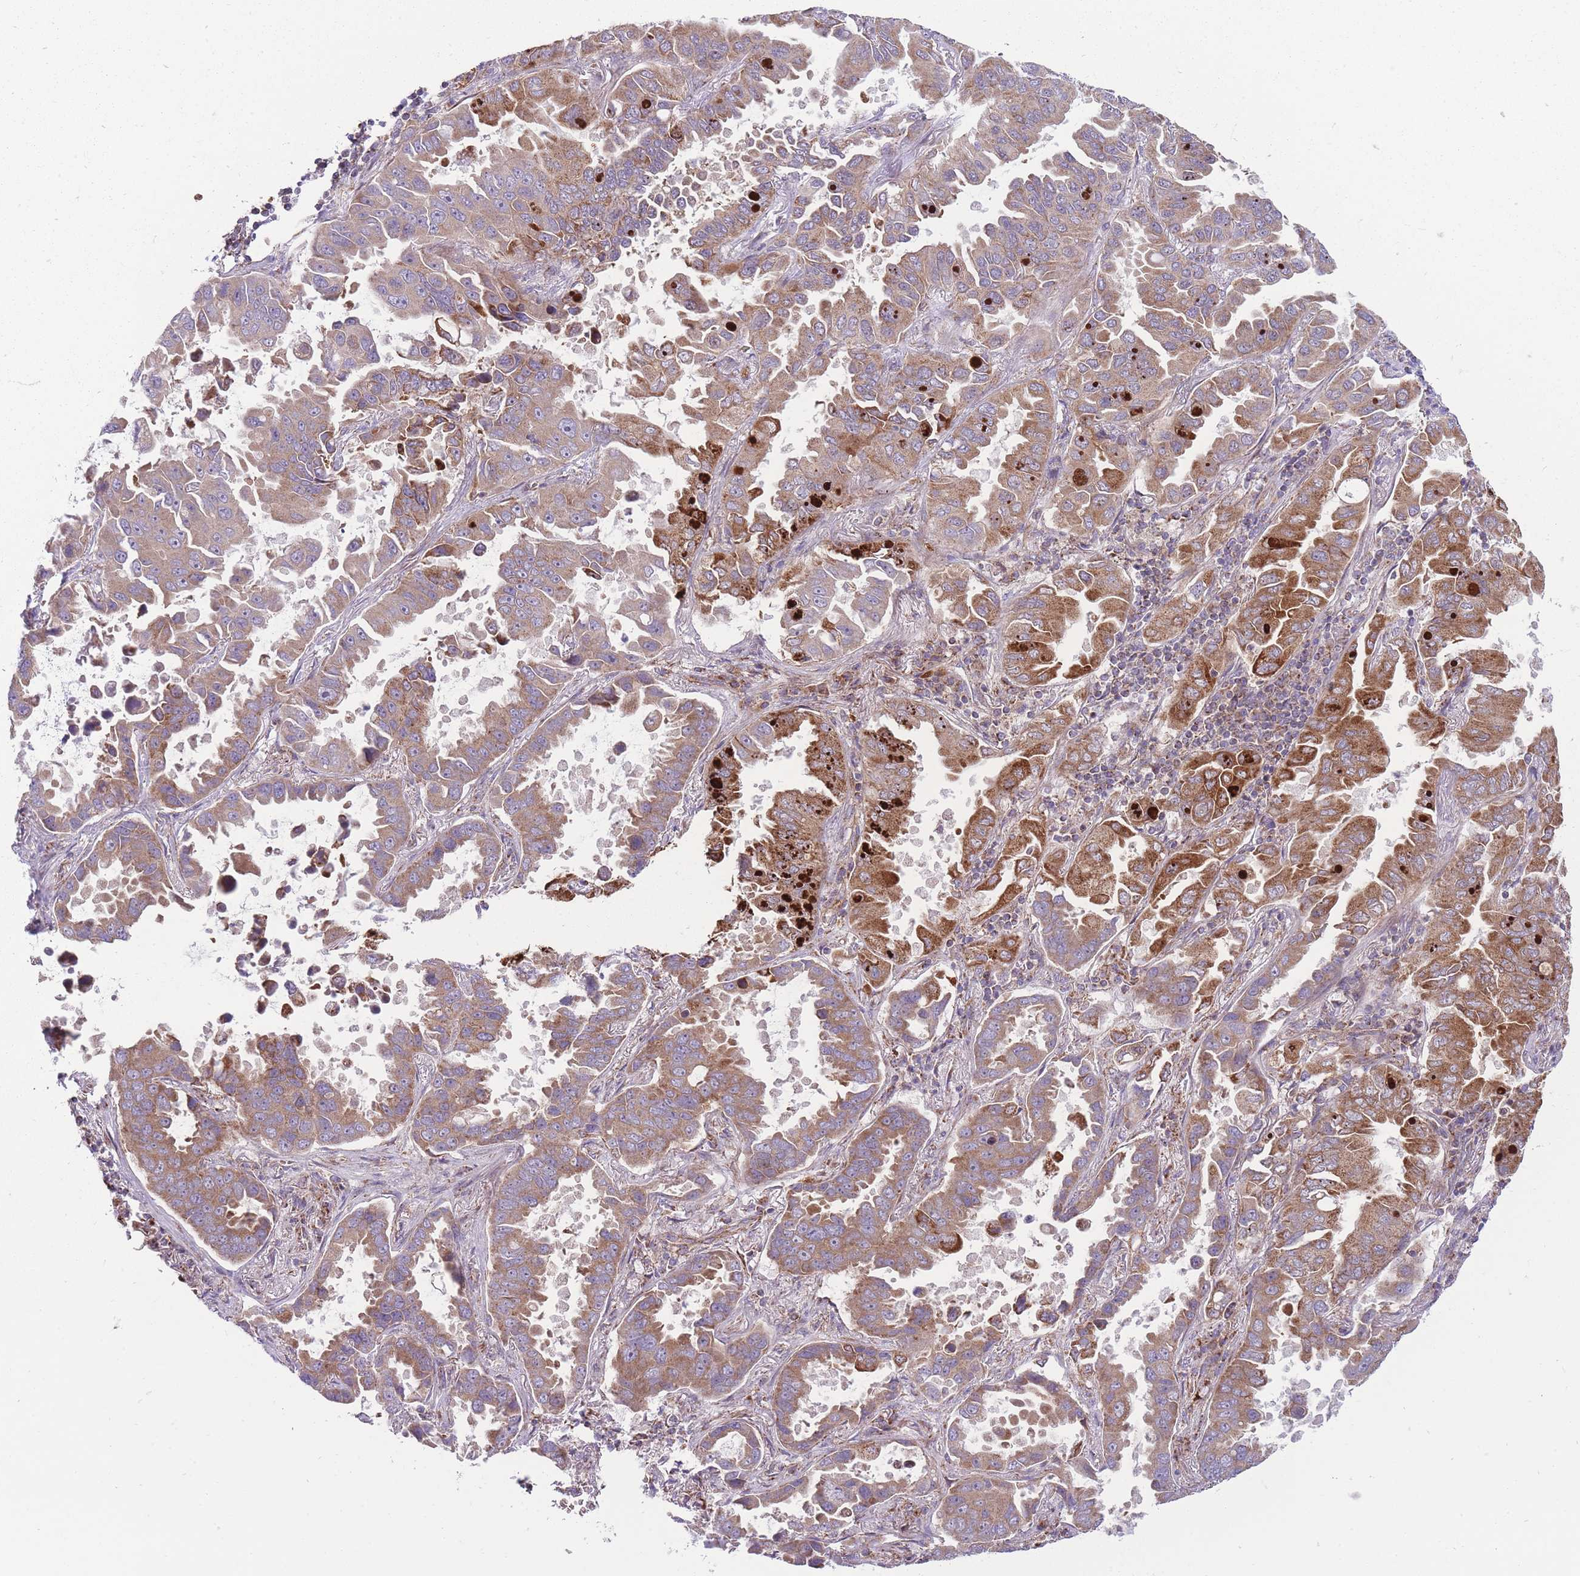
{"staining": {"intensity": "moderate", "quantity": ">75%", "location": "cytoplasmic/membranous"}, "tissue": "lung cancer", "cell_type": "Tumor cells", "image_type": "cancer", "snomed": [{"axis": "morphology", "description": "Adenocarcinoma, NOS"}, {"axis": "topography", "description": "Lung"}], "caption": "Brown immunohistochemical staining in human adenocarcinoma (lung) reveals moderate cytoplasmic/membranous expression in about >75% of tumor cells.", "gene": "ANKRD10", "patient": {"sex": "male", "age": 64}}